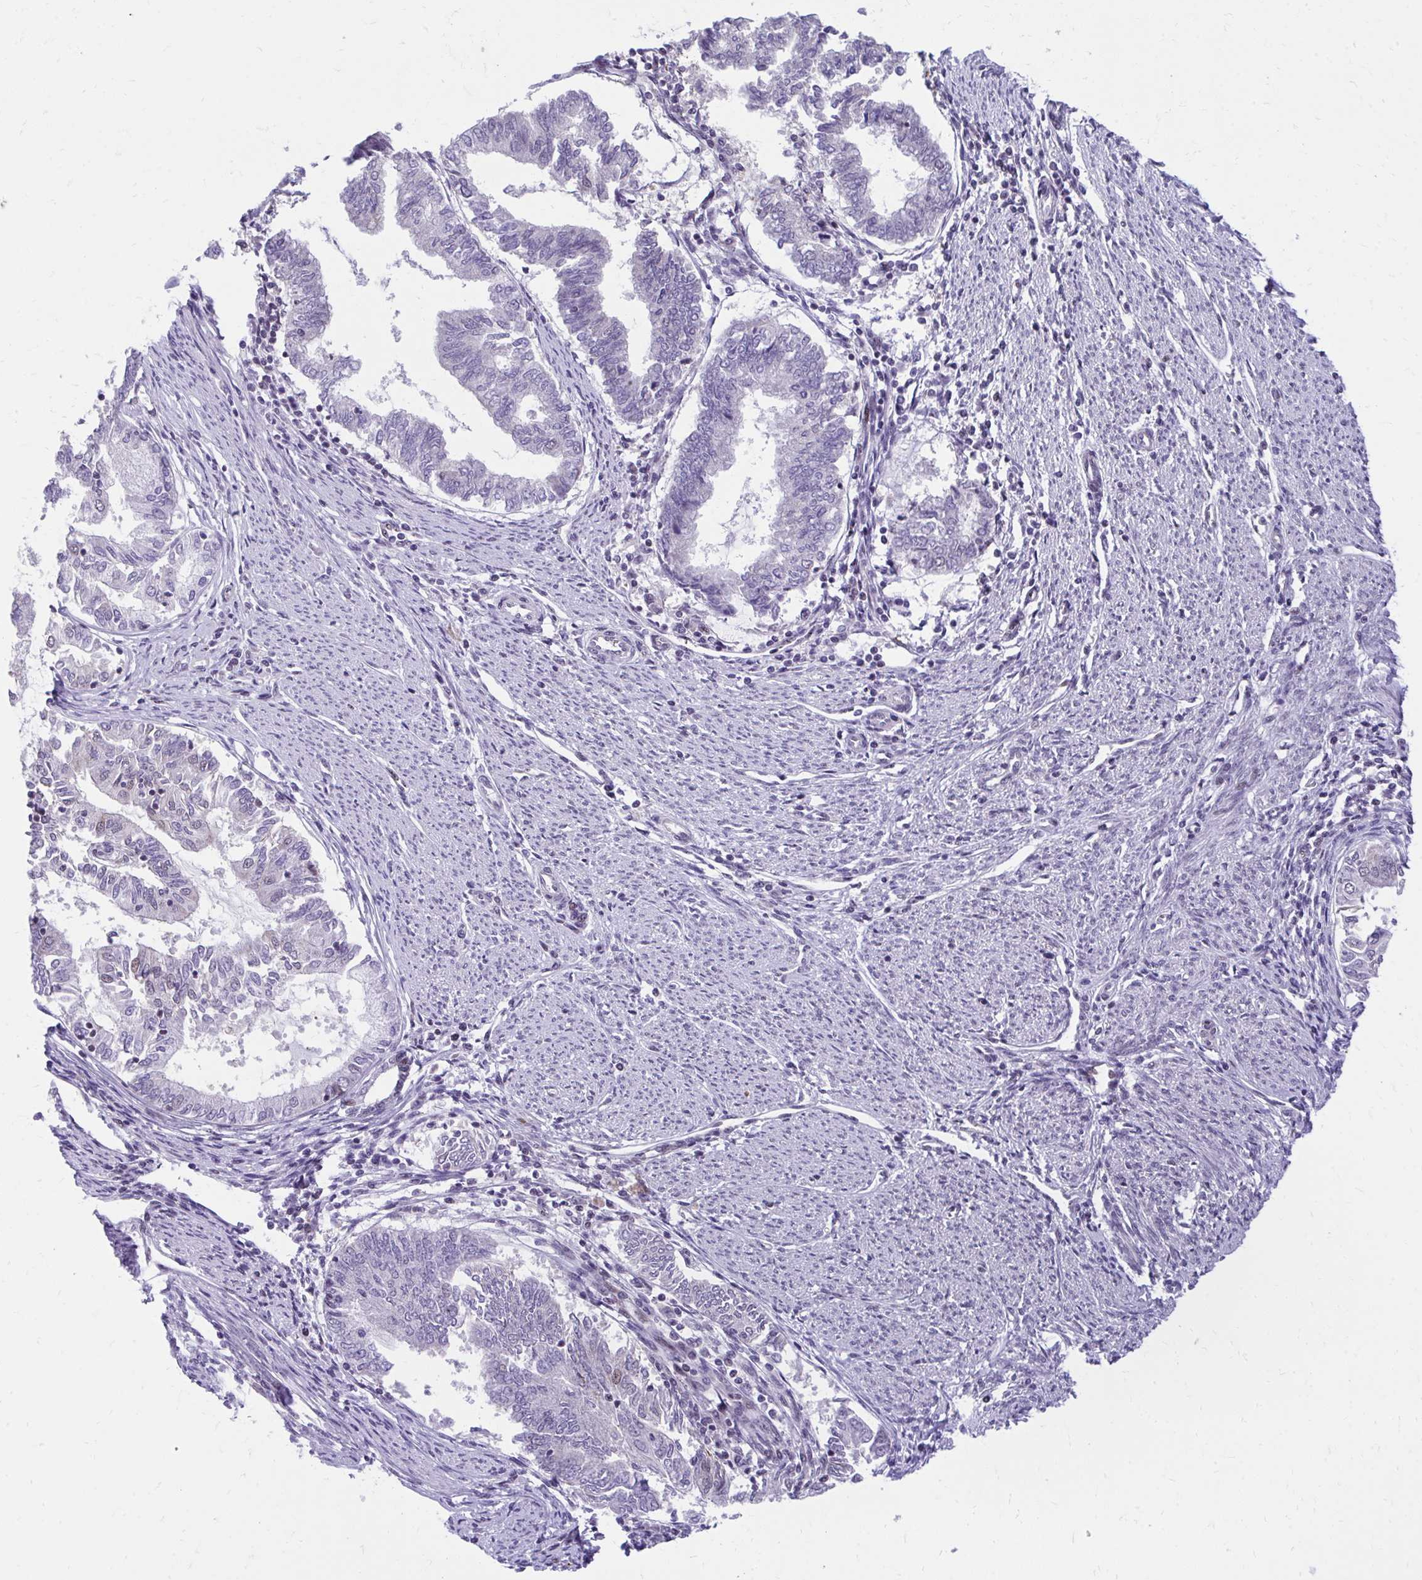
{"staining": {"intensity": "negative", "quantity": "none", "location": "none"}, "tissue": "endometrial cancer", "cell_type": "Tumor cells", "image_type": "cancer", "snomed": [{"axis": "morphology", "description": "Adenocarcinoma, NOS"}, {"axis": "topography", "description": "Endometrium"}], "caption": "DAB (3,3'-diaminobenzidine) immunohistochemical staining of human adenocarcinoma (endometrial) demonstrates no significant positivity in tumor cells.", "gene": "HOXA4", "patient": {"sex": "female", "age": 79}}